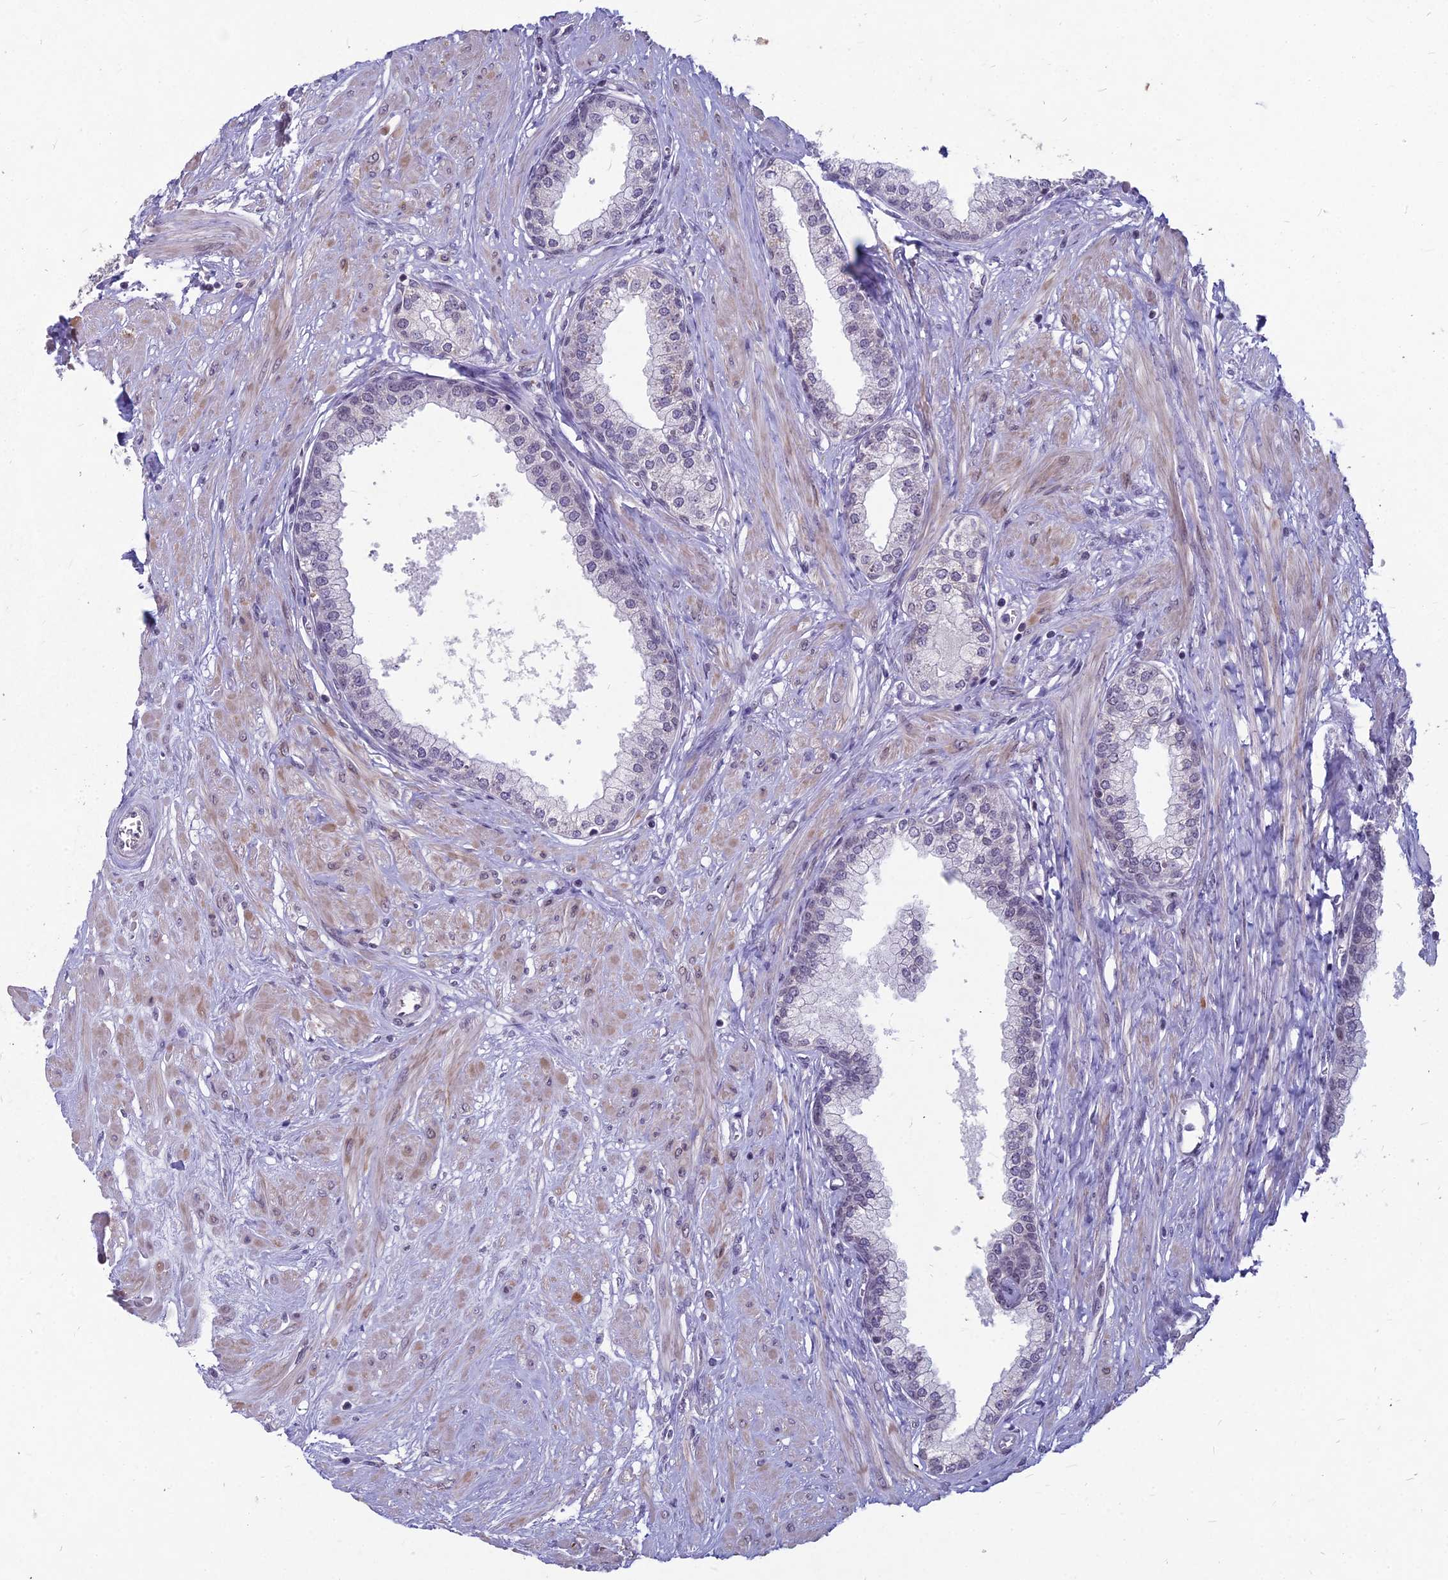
{"staining": {"intensity": "weak", "quantity": "<25%", "location": "nuclear"}, "tissue": "prostate", "cell_type": "Glandular cells", "image_type": "normal", "snomed": [{"axis": "morphology", "description": "Normal tissue, NOS"}, {"axis": "topography", "description": "Prostate"}], "caption": "Immunohistochemistry of benign human prostate reveals no staining in glandular cells. (Brightfield microscopy of DAB (3,3'-diaminobenzidine) IHC at high magnification).", "gene": "KAT7", "patient": {"sex": "male", "age": 60}}